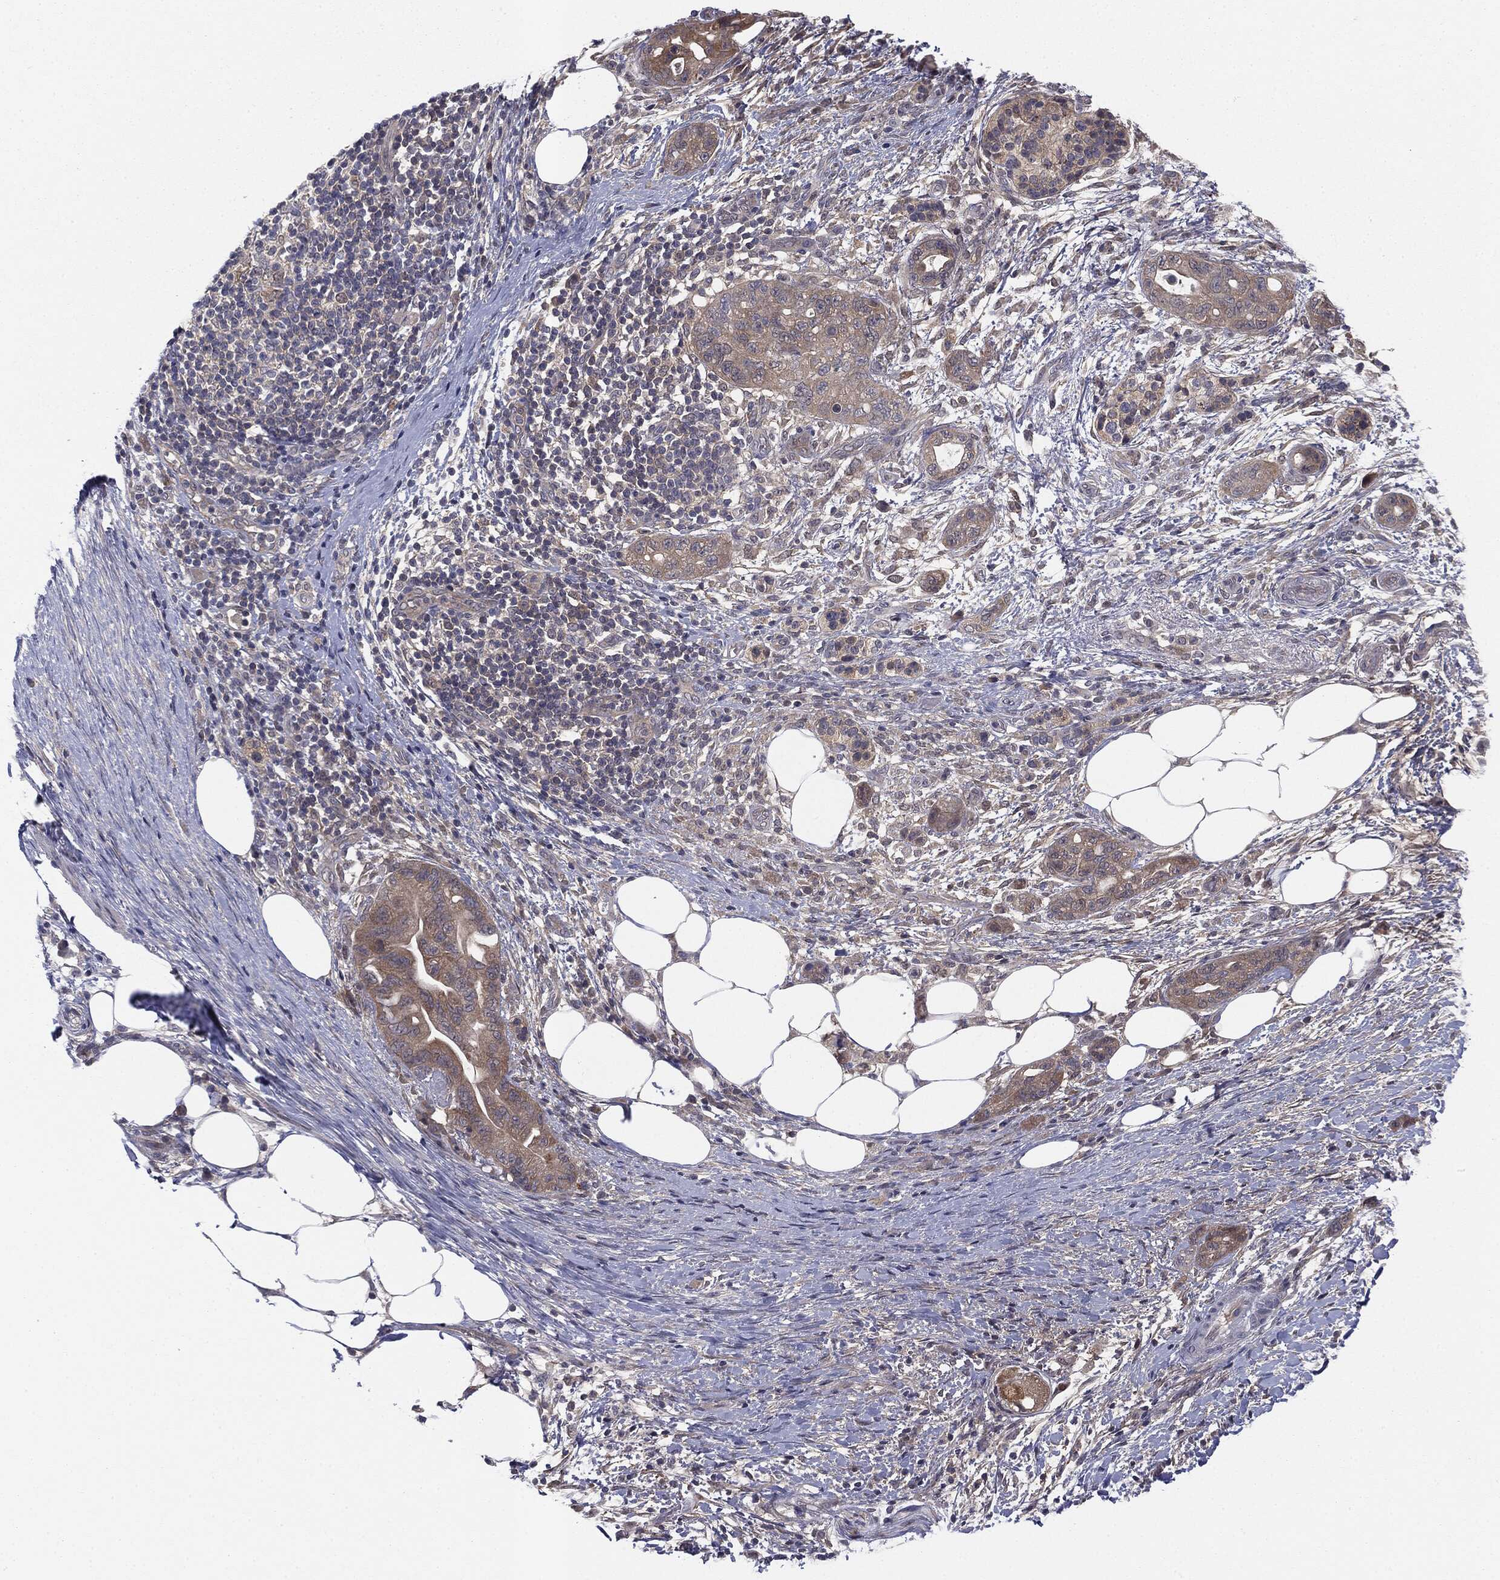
{"staining": {"intensity": "negative", "quantity": "none", "location": "none"}, "tissue": "pancreatic cancer", "cell_type": "Tumor cells", "image_type": "cancer", "snomed": [{"axis": "morphology", "description": "Adenocarcinoma, NOS"}, {"axis": "topography", "description": "Pancreas"}], "caption": "This is a micrograph of IHC staining of pancreatic adenocarcinoma, which shows no staining in tumor cells. The staining was performed using DAB to visualize the protein expression in brown, while the nuclei were stained in blue with hematoxylin (Magnification: 20x).", "gene": "KRT7", "patient": {"sex": "female", "age": 72}}